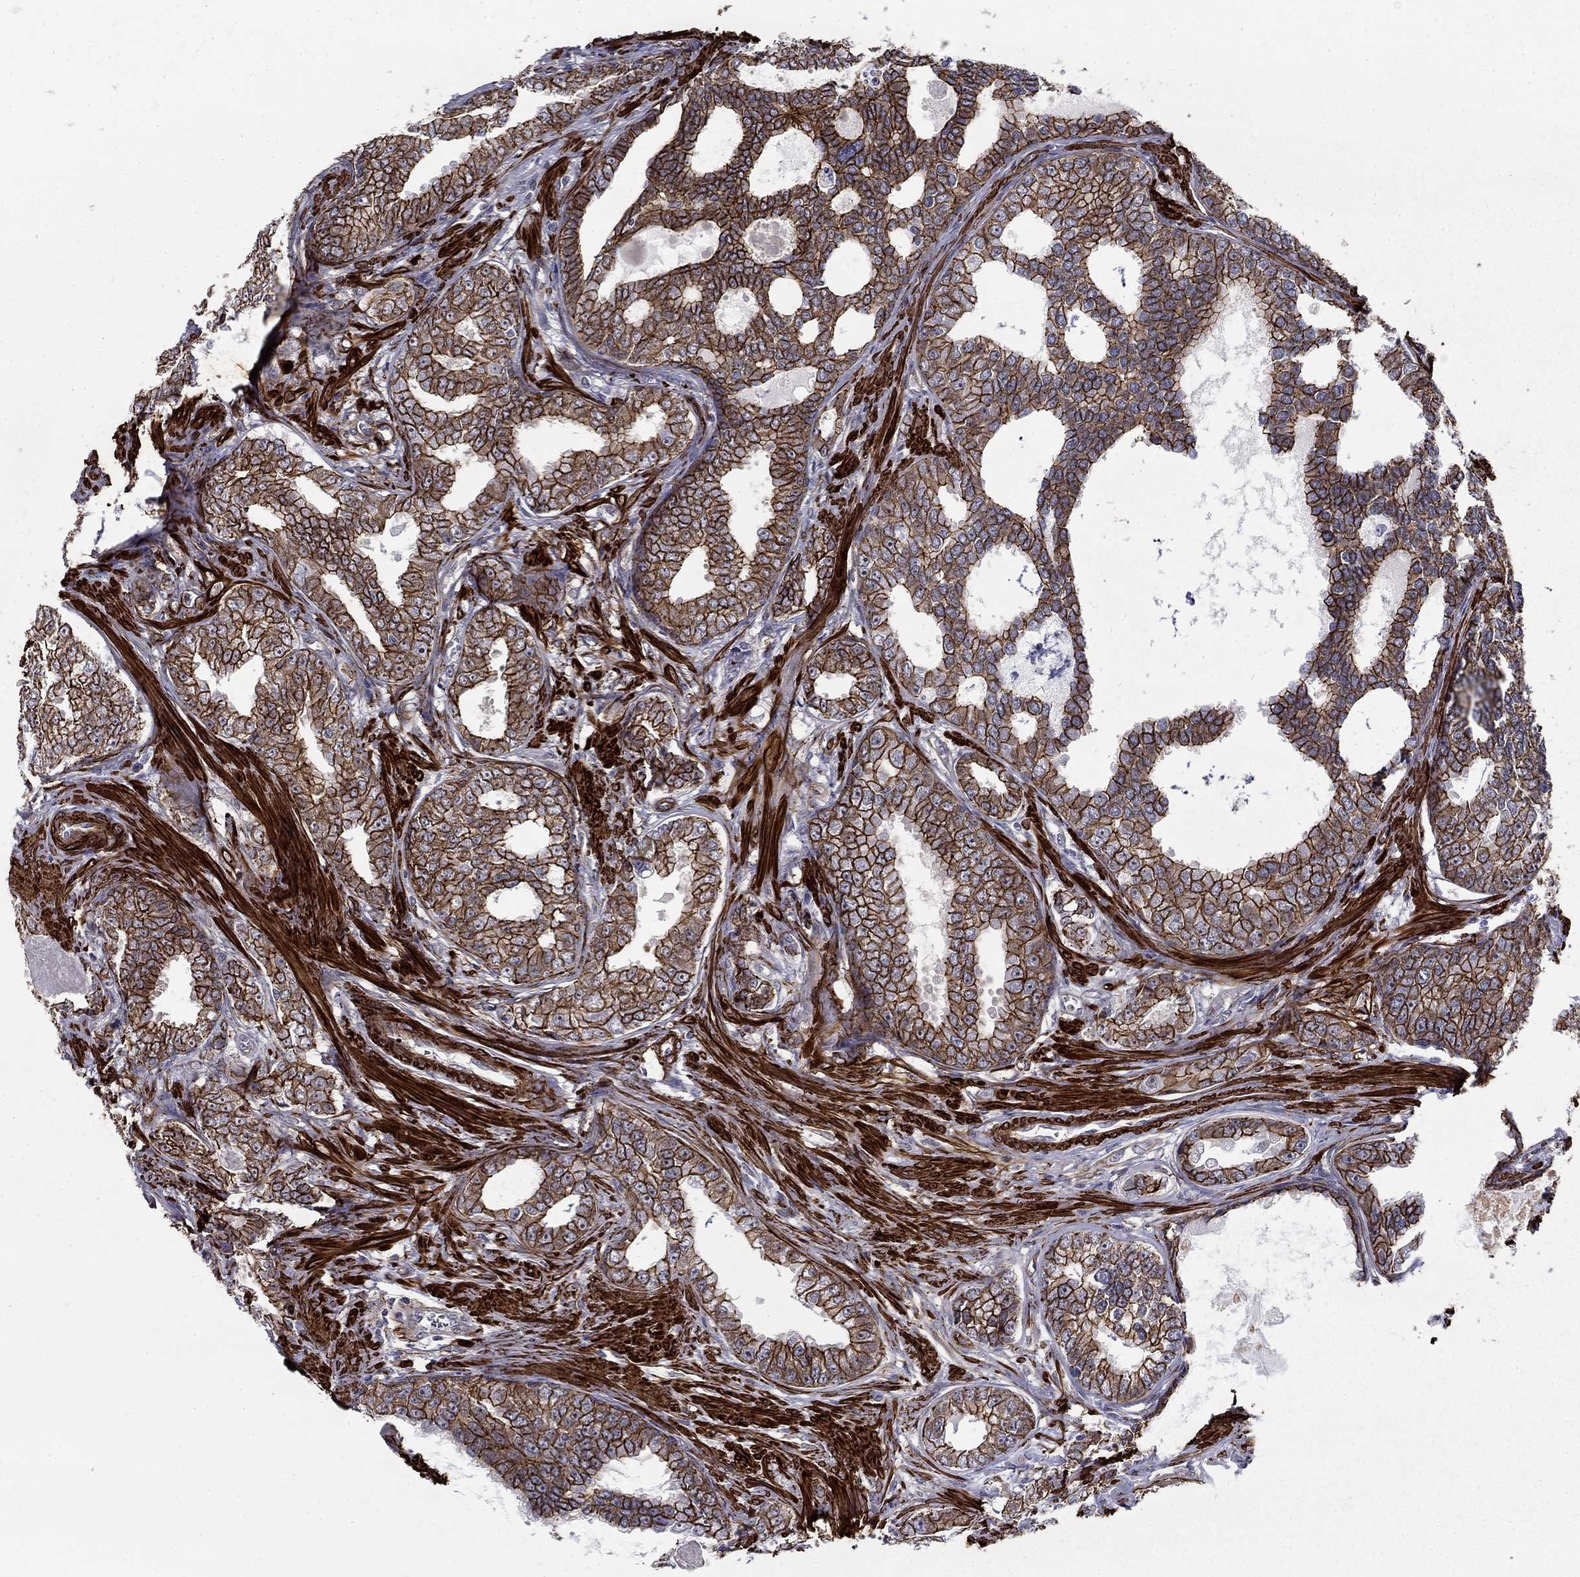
{"staining": {"intensity": "strong", "quantity": ">75%", "location": "cytoplasmic/membranous"}, "tissue": "prostate cancer", "cell_type": "Tumor cells", "image_type": "cancer", "snomed": [{"axis": "morphology", "description": "Adenocarcinoma, NOS"}, {"axis": "topography", "description": "Prostate"}], "caption": "Tumor cells reveal high levels of strong cytoplasmic/membranous staining in about >75% of cells in human adenocarcinoma (prostate).", "gene": "KRBA1", "patient": {"sex": "male", "age": 67}}